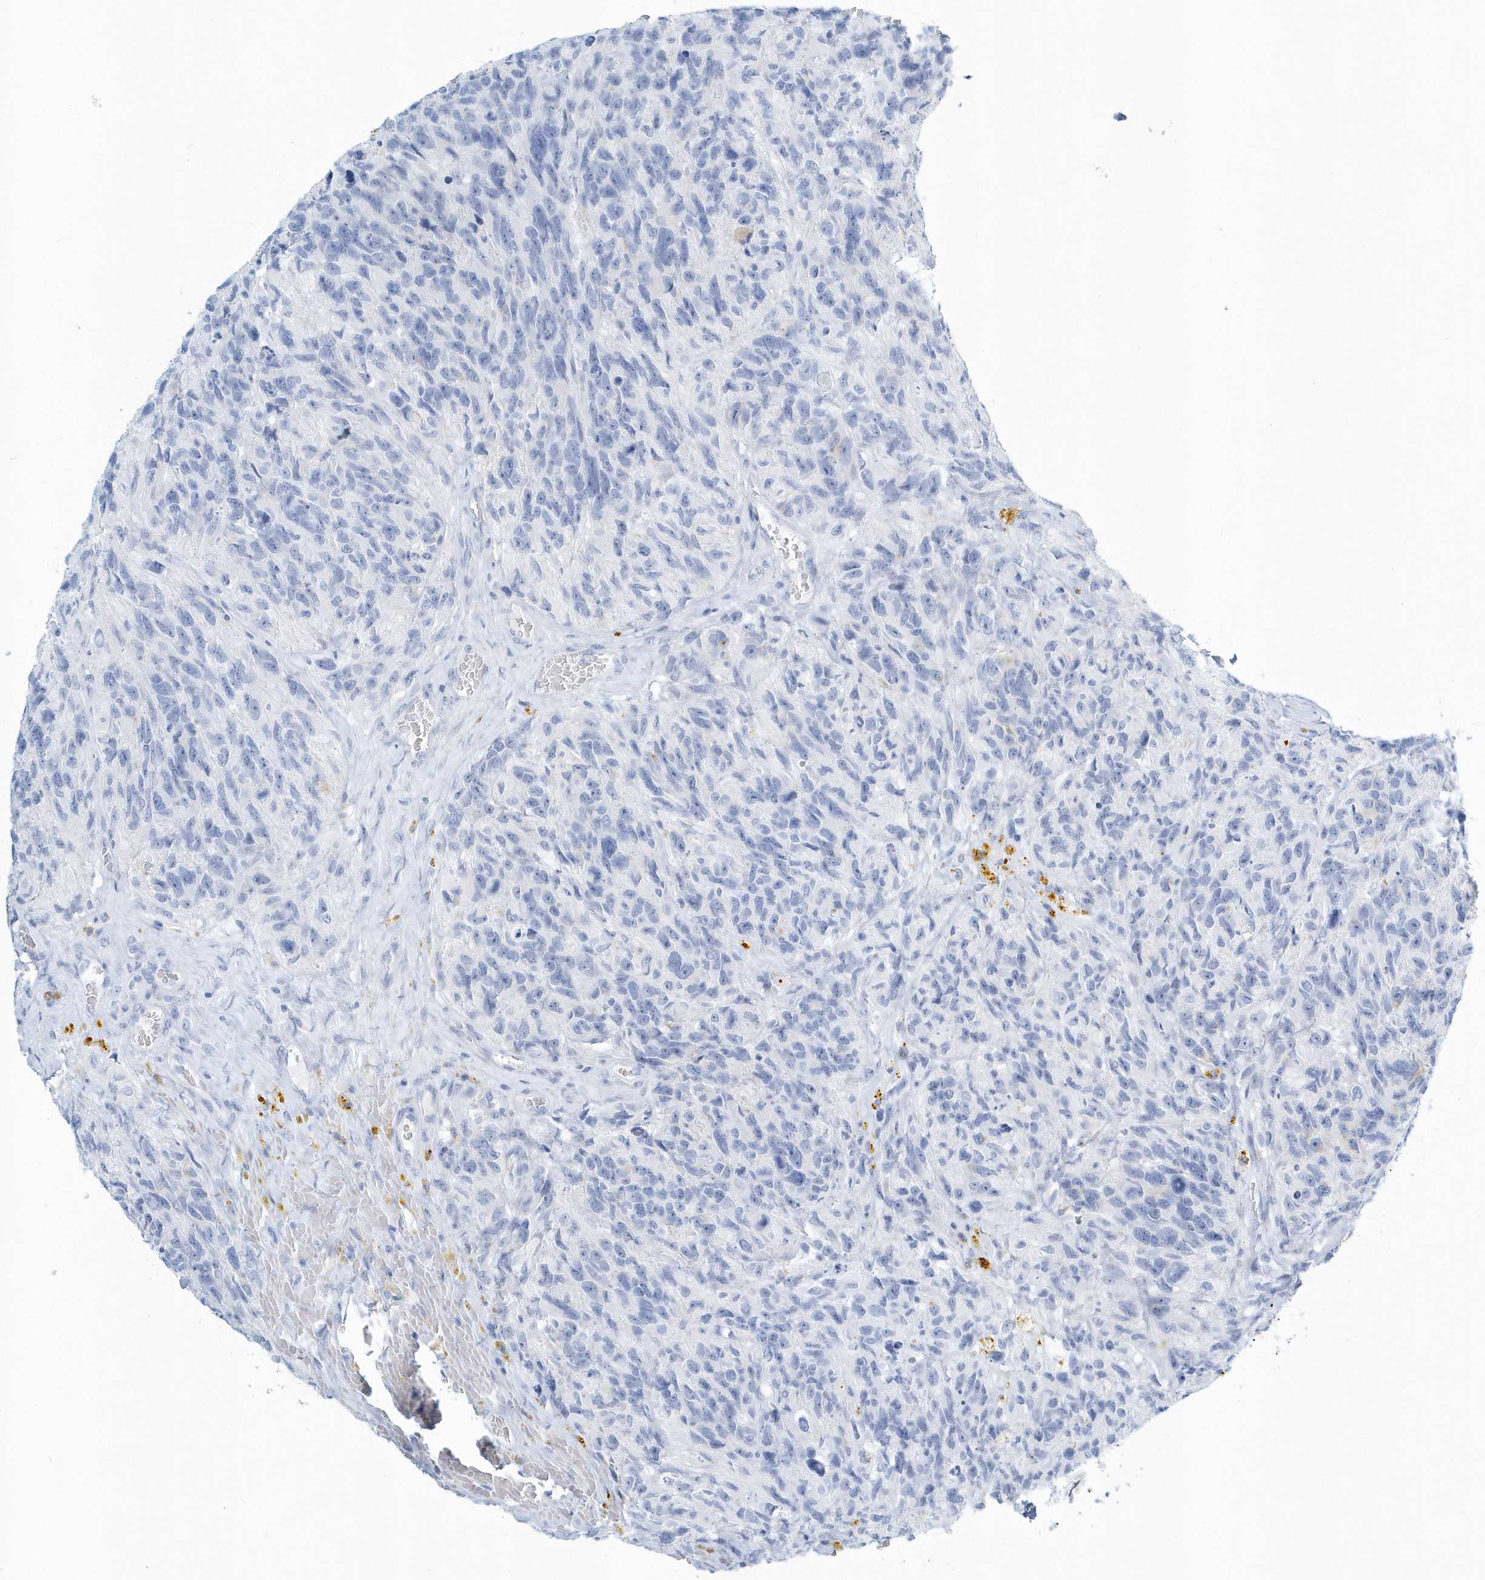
{"staining": {"intensity": "negative", "quantity": "none", "location": "none"}, "tissue": "glioma", "cell_type": "Tumor cells", "image_type": "cancer", "snomed": [{"axis": "morphology", "description": "Glioma, malignant, High grade"}, {"axis": "topography", "description": "Brain"}], "caption": "Image shows no significant protein expression in tumor cells of glioma.", "gene": "PTPRO", "patient": {"sex": "male", "age": 69}}